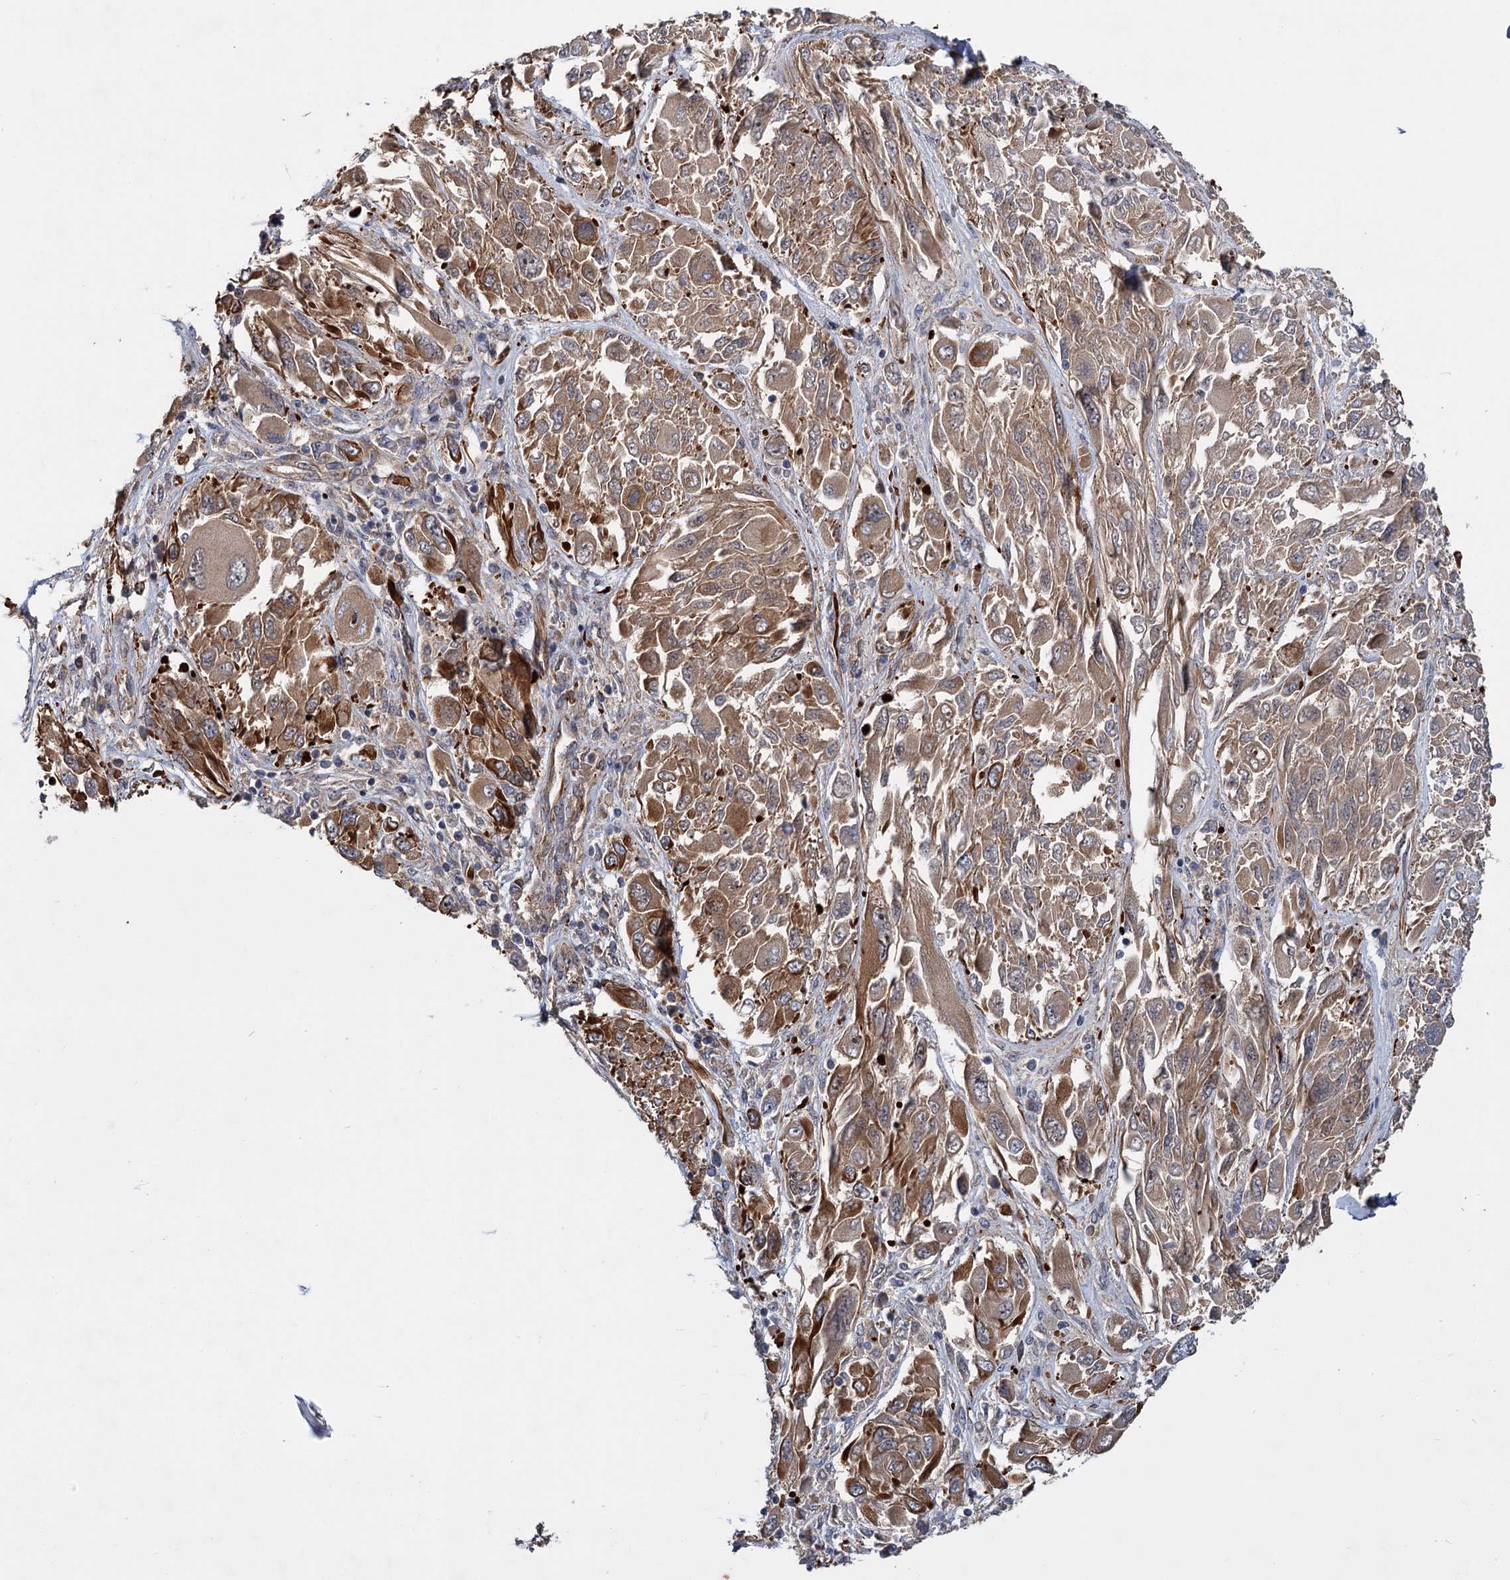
{"staining": {"intensity": "moderate", "quantity": ">75%", "location": "cytoplasmic/membranous"}, "tissue": "melanoma", "cell_type": "Tumor cells", "image_type": "cancer", "snomed": [{"axis": "morphology", "description": "Malignant melanoma, NOS"}, {"axis": "topography", "description": "Skin"}], "caption": "Protein analysis of malignant melanoma tissue displays moderate cytoplasmic/membranous expression in about >75% of tumor cells.", "gene": "PKN2", "patient": {"sex": "female", "age": 91}}